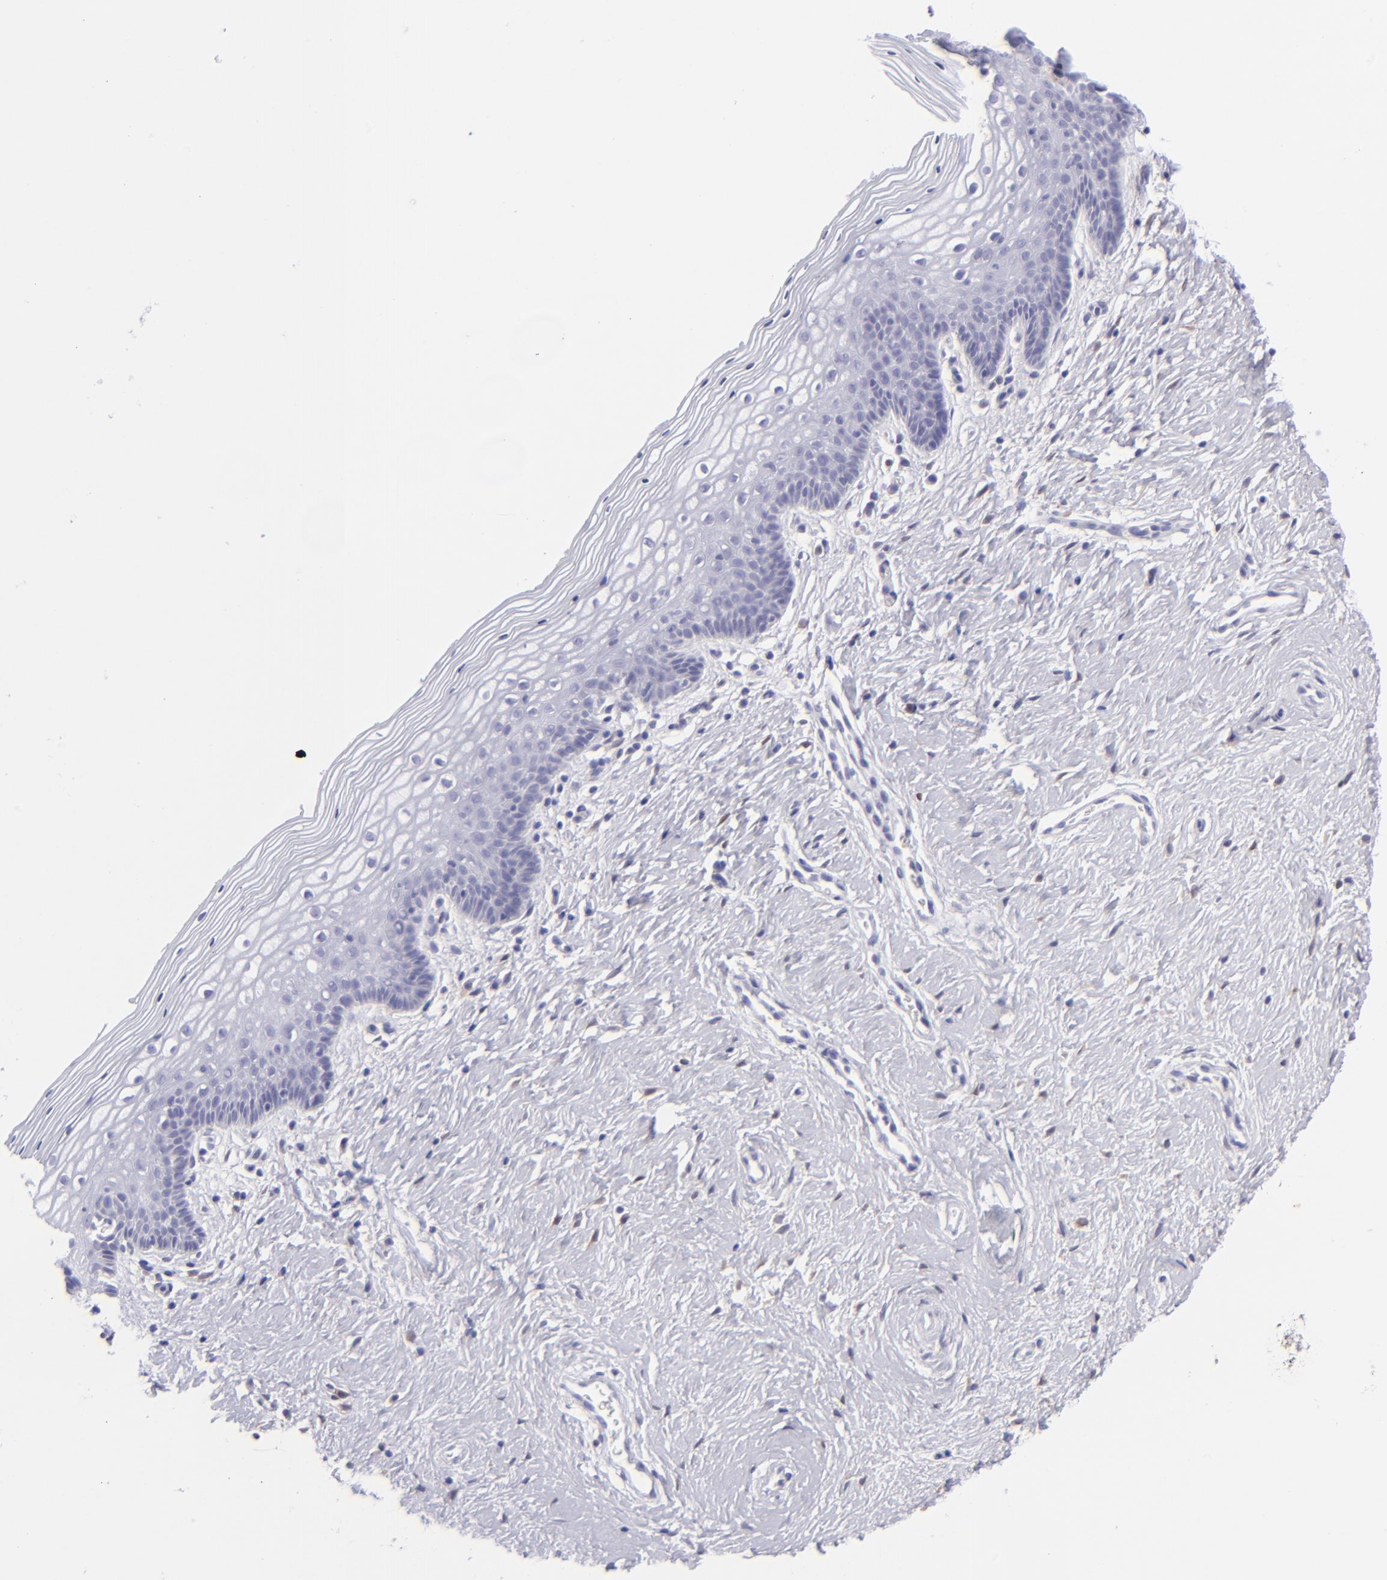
{"staining": {"intensity": "negative", "quantity": "none", "location": "none"}, "tissue": "vagina", "cell_type": "Squamous epithelial cells", "image_type": "normal", "snomed": [{"axis": "morphology", "description": "Normal tissue, NOS"}, {"axis": "topography", "description": "Vagina"}], "caption": "Immunohistochemistry histopathology image of benign vagina stained for a protein (brown), which exhibits no expression in squamous epithelial cells.", "gene": "MITF", "patient": {"sex": "female", "age": 46}}